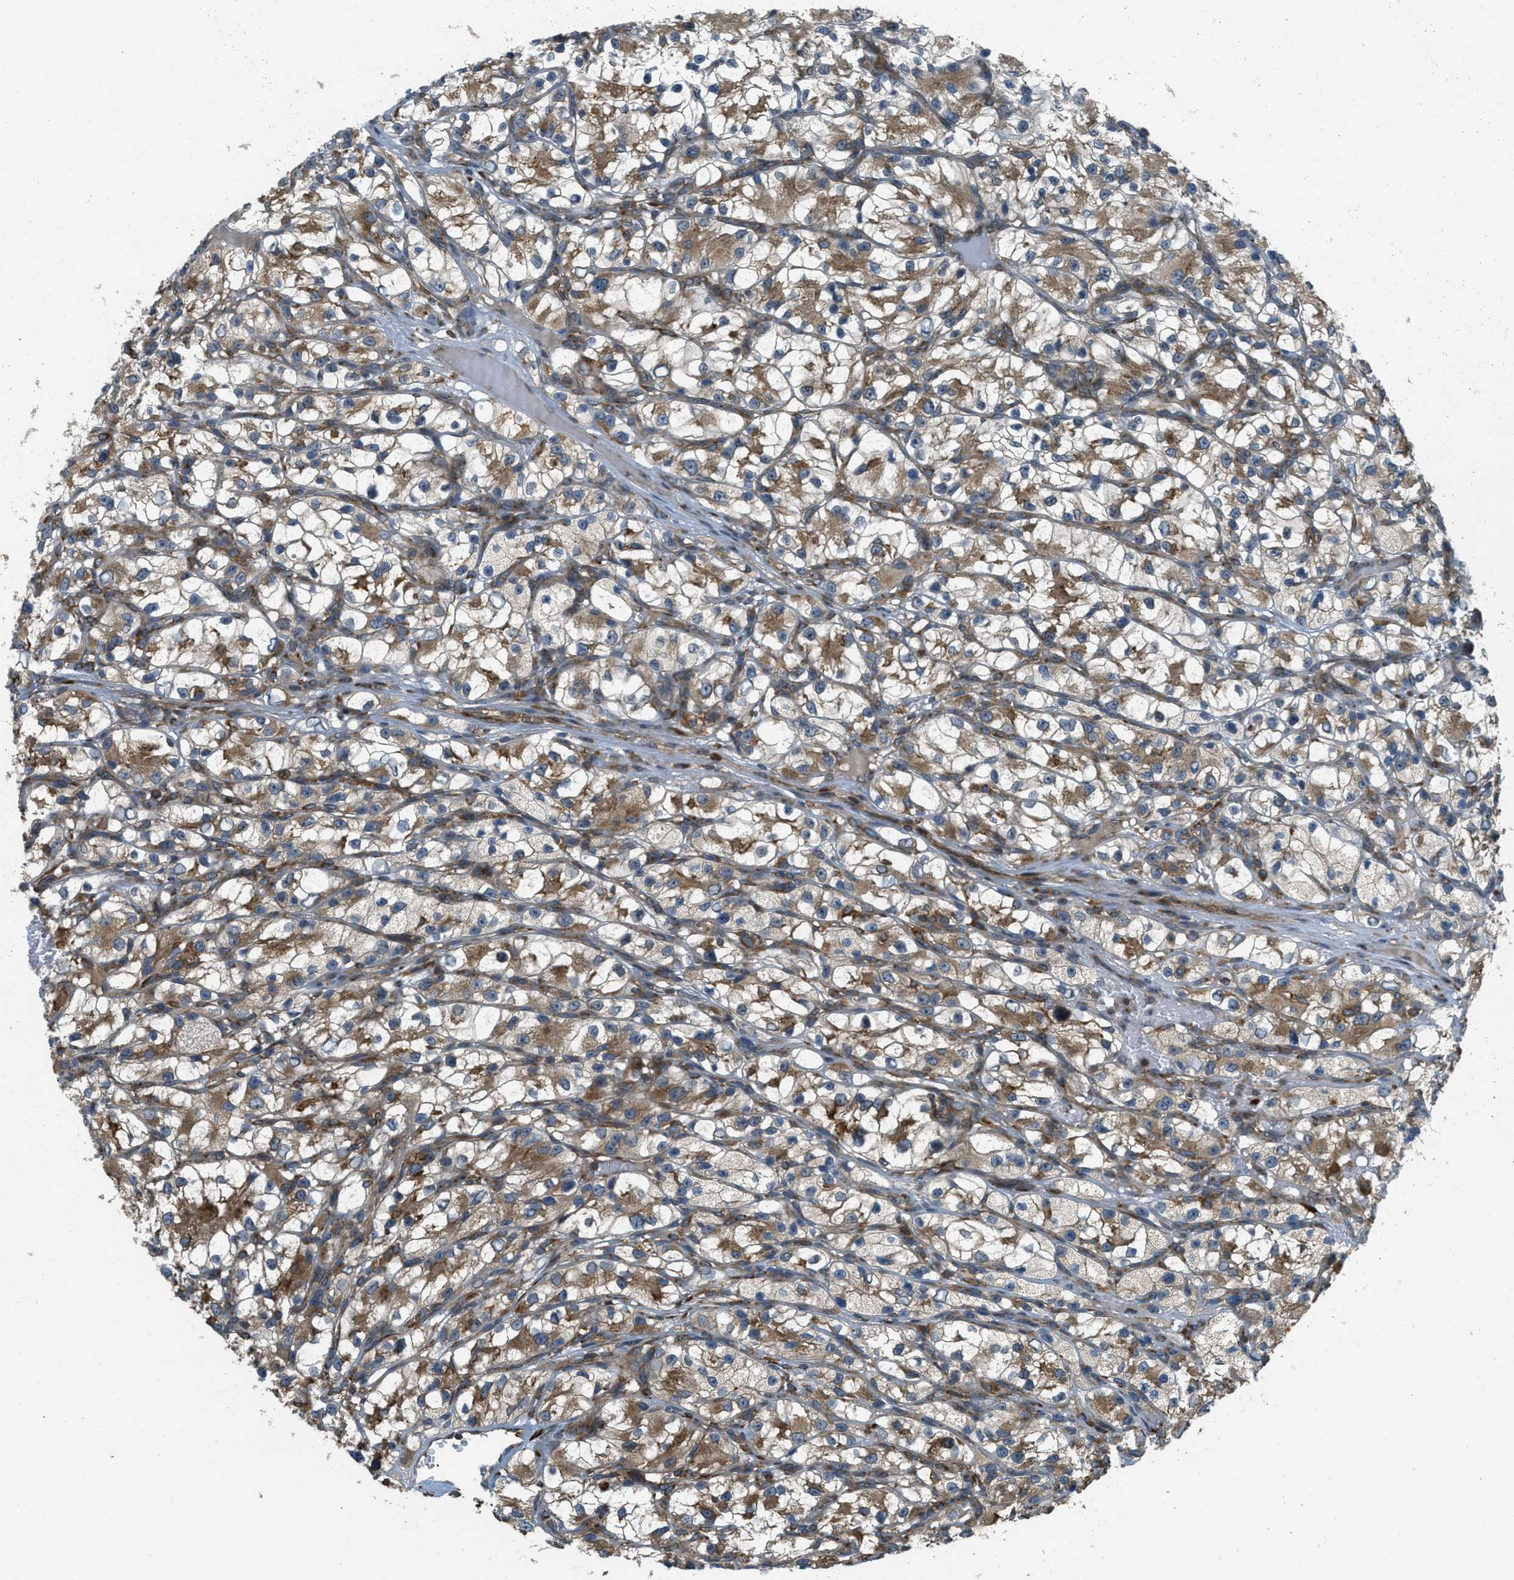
{"staining": {"intensity": "moderate", "quantity": ">75%", "location": "cytoplasmic/membranous"}, "tissue": "renal cancer", "cell_type": "Tumor cells", "image_type": "cancer", "snomed": [{"axis": "morphology", "description": "Adenocarcinoma, NOS"}, {"axis": "topography", "description": "Kidney"}], "caption": "Immunohistochemistry of renal cancer shows medium levels of moderate cytoplasmic/membranous staining in approximately >75% of tumor cells. The protein of interest is stained brown, and the nuclei are stained in blue (DAB (3,3'-diaminobenzidine) IHC with brightfield microscopy, high magnification).", "gene": "PCDH18", "patient": {"sex": "female", "age": 57}}